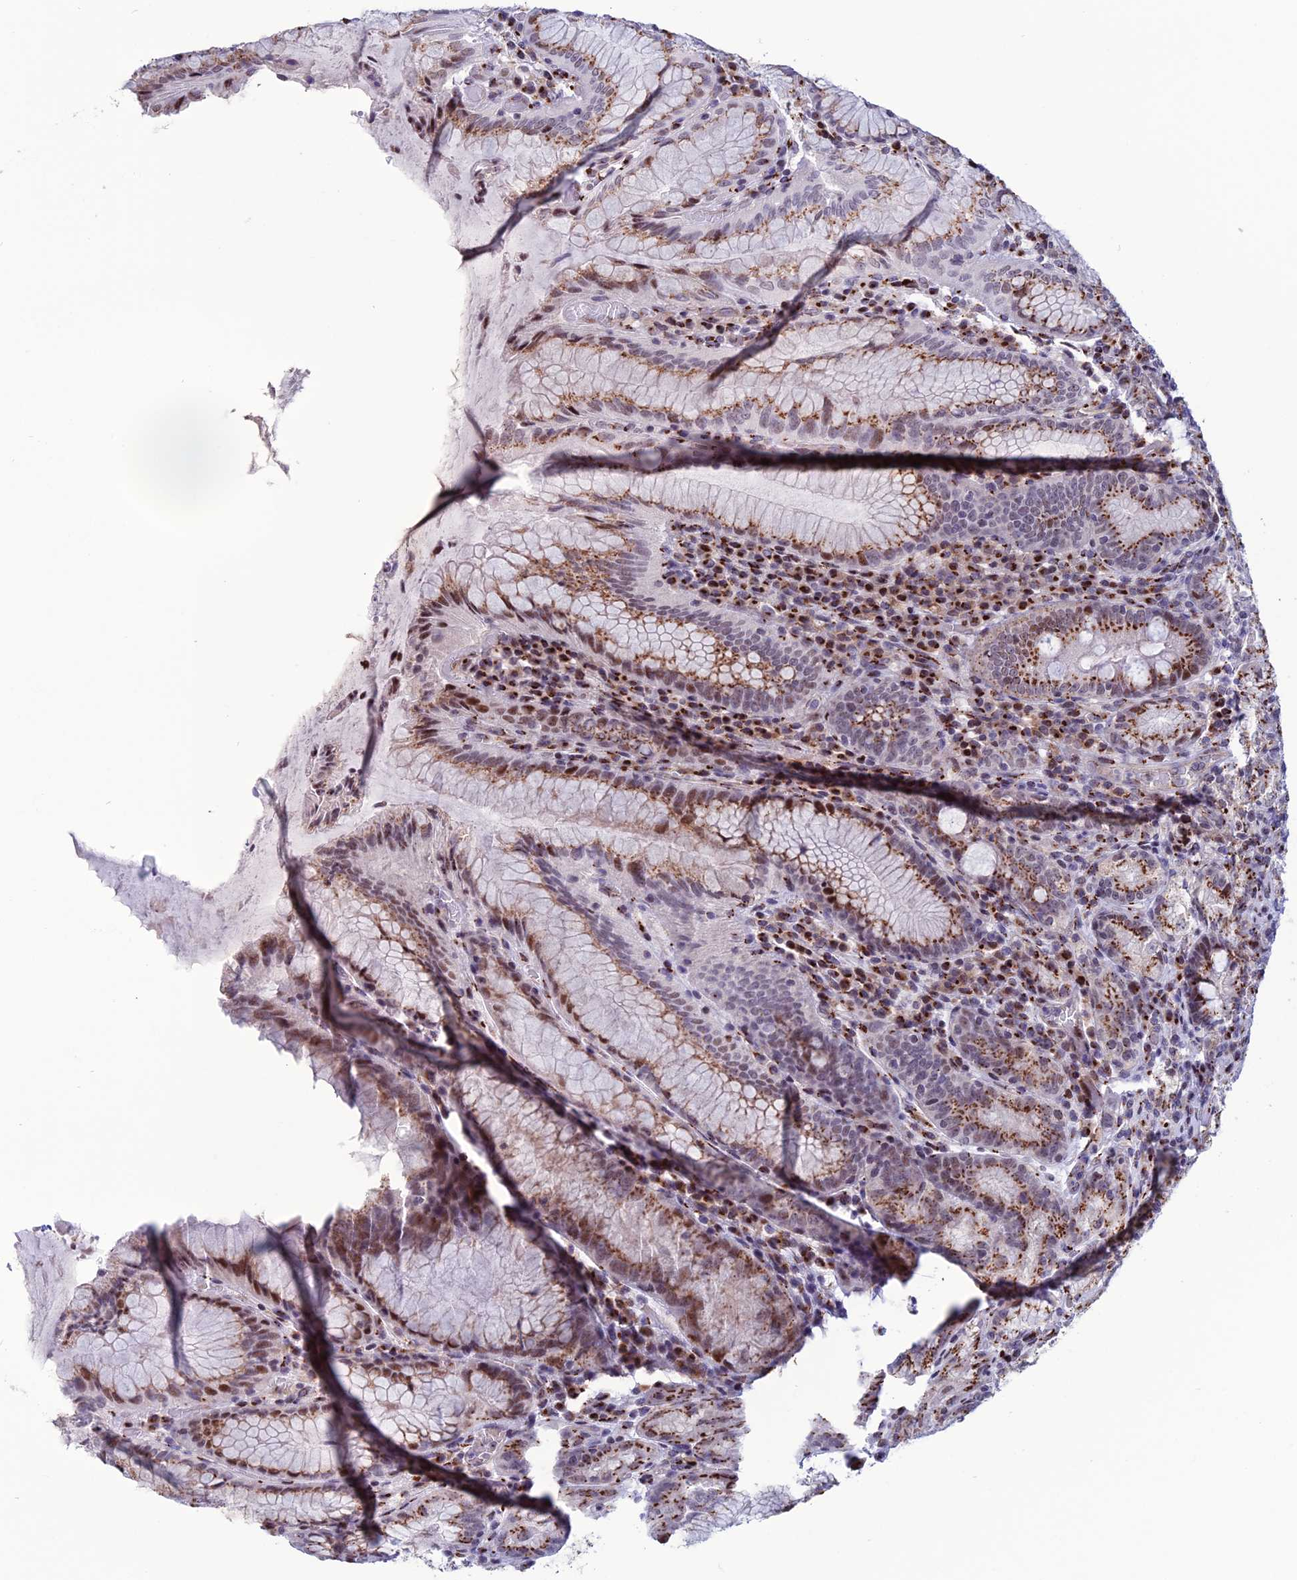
{"staining": {"intensity": "strong", "quantity": ">75%", "location": "cytoplasmic/membranous"}, "tissue": "stomach", "cell_type": "Glandular cells", "image_type": "normal", "snomed": [{"axis": "morphology", "description": "Normal tissue, NOS"}, {"axis": "topography", "description": "Stomach, upper"}, {"axis": "topography", "description": "Stomach, lower"}], "caption": "Glandular cells display strong cytoplasmic/membranous expression in about >75% of cells in unremarkable stomach. The staining was performed using DAB, with brown indicating positive protein expression. Nuclei are stained blue with hematoxylin.", "gene": "PLEKHA4", "patient": {"sex": "female", "age": 76}}